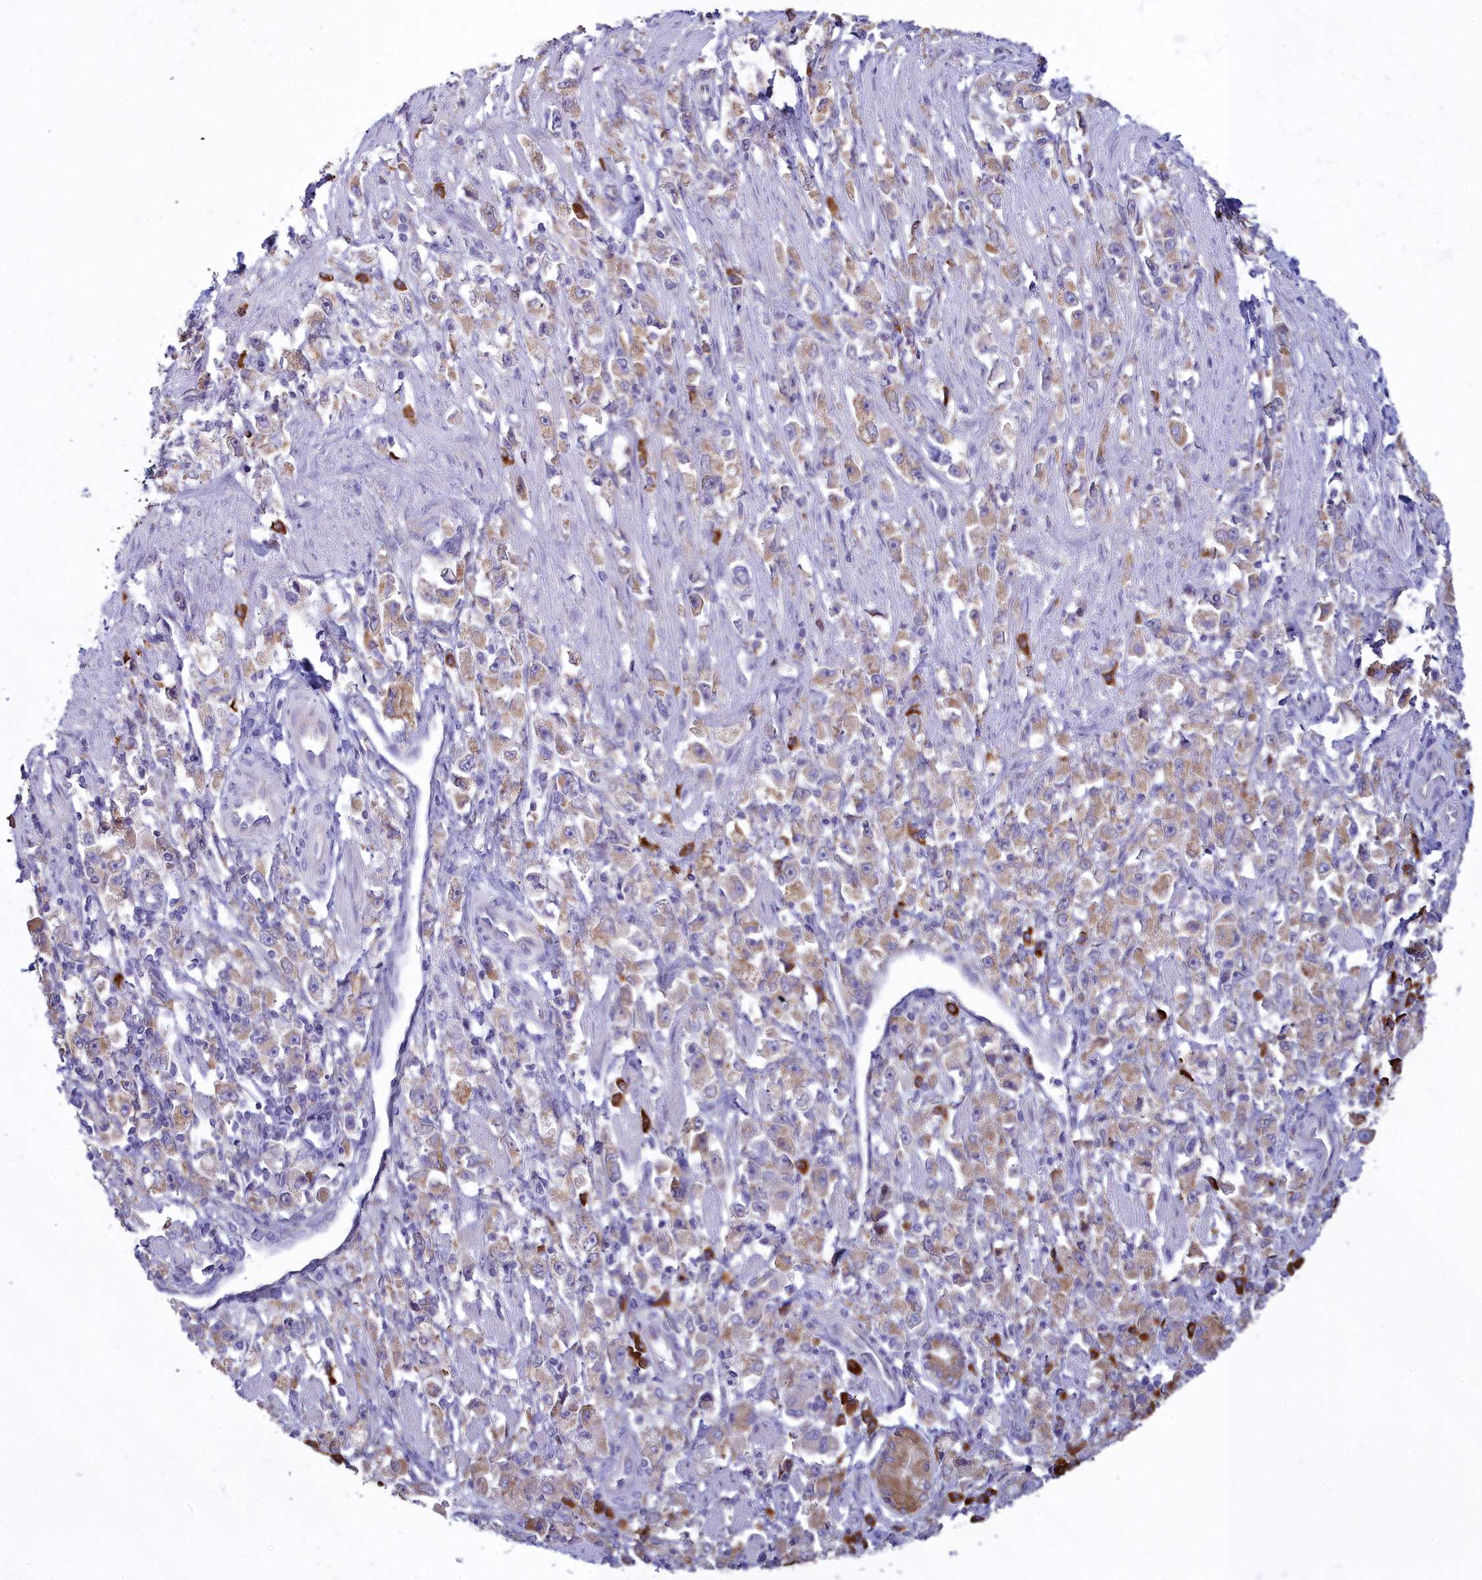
{"staining": {"intensity": "weak", "quantity": "25%-75%", "location": "cytoplasmic/membranous"}, "tissue": "stomach cancer", "cell_type": "Tumor cells", "image_type": "cancer", "snomed": [{"axis": "morphology", "description": "Adenocarcinoma, NOS"}, {"axis": "topography", "description": "Stomach"}], "caption": "Immunohistochemistry (IHC) of human stomach cancer (adenocarcinoma) reveals low levels of weak cytoplasmic/membranous staining in approximately 25%-75% of tumor cells. (Stains: DAB (3,3'-diaminobenzidine) in brown, nuclei in blue, Microscopy: brightfield microscopy at high magnification).", "gene": "HM13", "patient": {"sex": "female", "age": 59}}